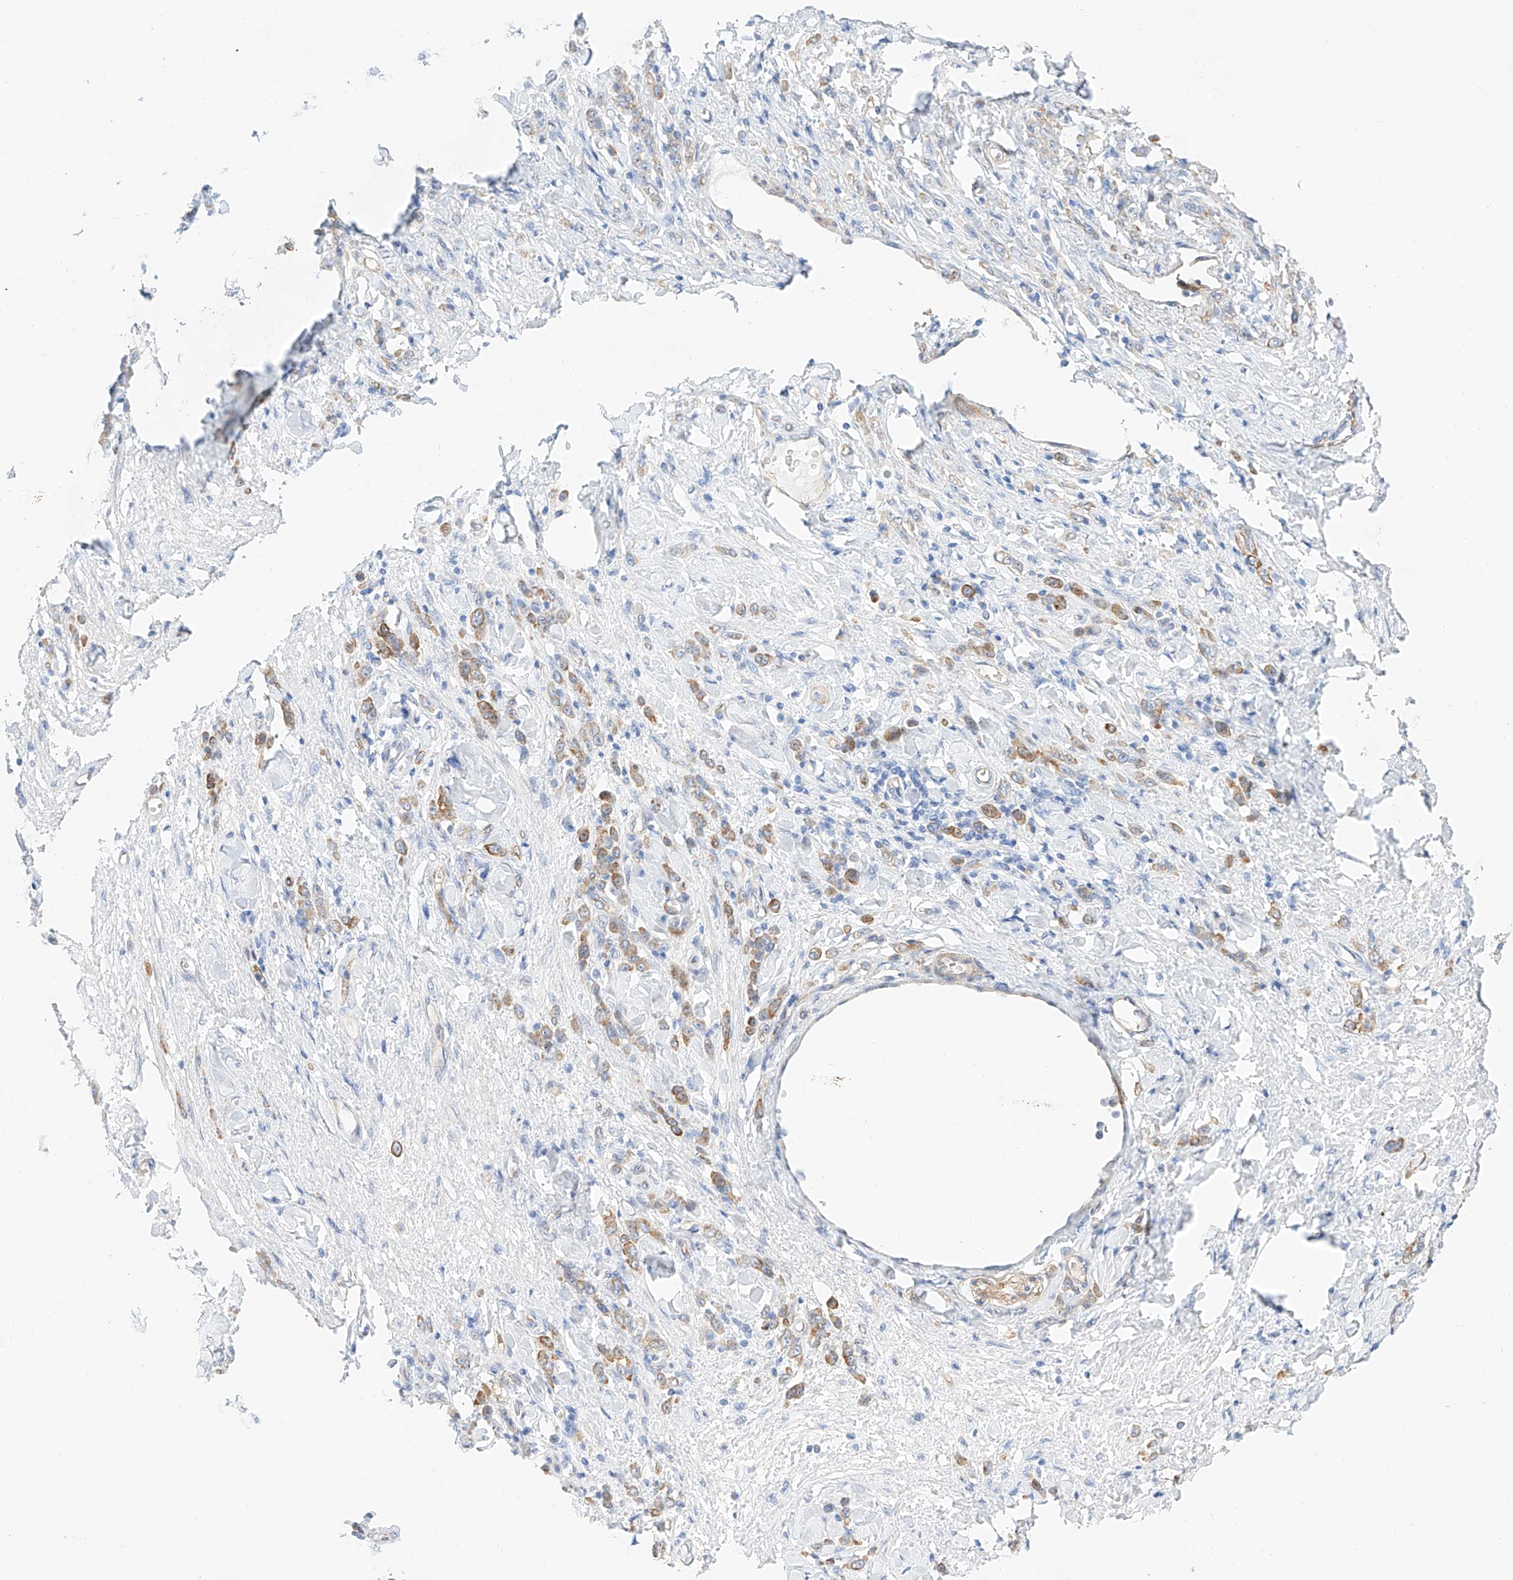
{"staining": {"intensity": "moderate", "quantity": "25%-75%", "location": "cytoplasmic/membranous"}, "tissue": "stomach cancer", "cell_type": "Tumor cells", "image_type": "cancer", "snomed": [{"axis": "morphology", "description": "Normal tissue, NOS"}, {"axis": "morphology", "description": "Adenocarcinoma, NOS"}, {"axis": "topography", "description": "Stomach"}], "caption": "Immunohistochemistry histopathology image of neoplastic tissue: stomach cancer (adenocarcinoma) stained using immunohistochemistry (IHC) shows medium levels of moderate protein expression localized specifically in the cytoplasmic/membranous of tumor cells, appearing as a cytoplasmic/membranous brown color.", "gene": "SBSPON", "patient": {"sex": "male", "age": 82}}